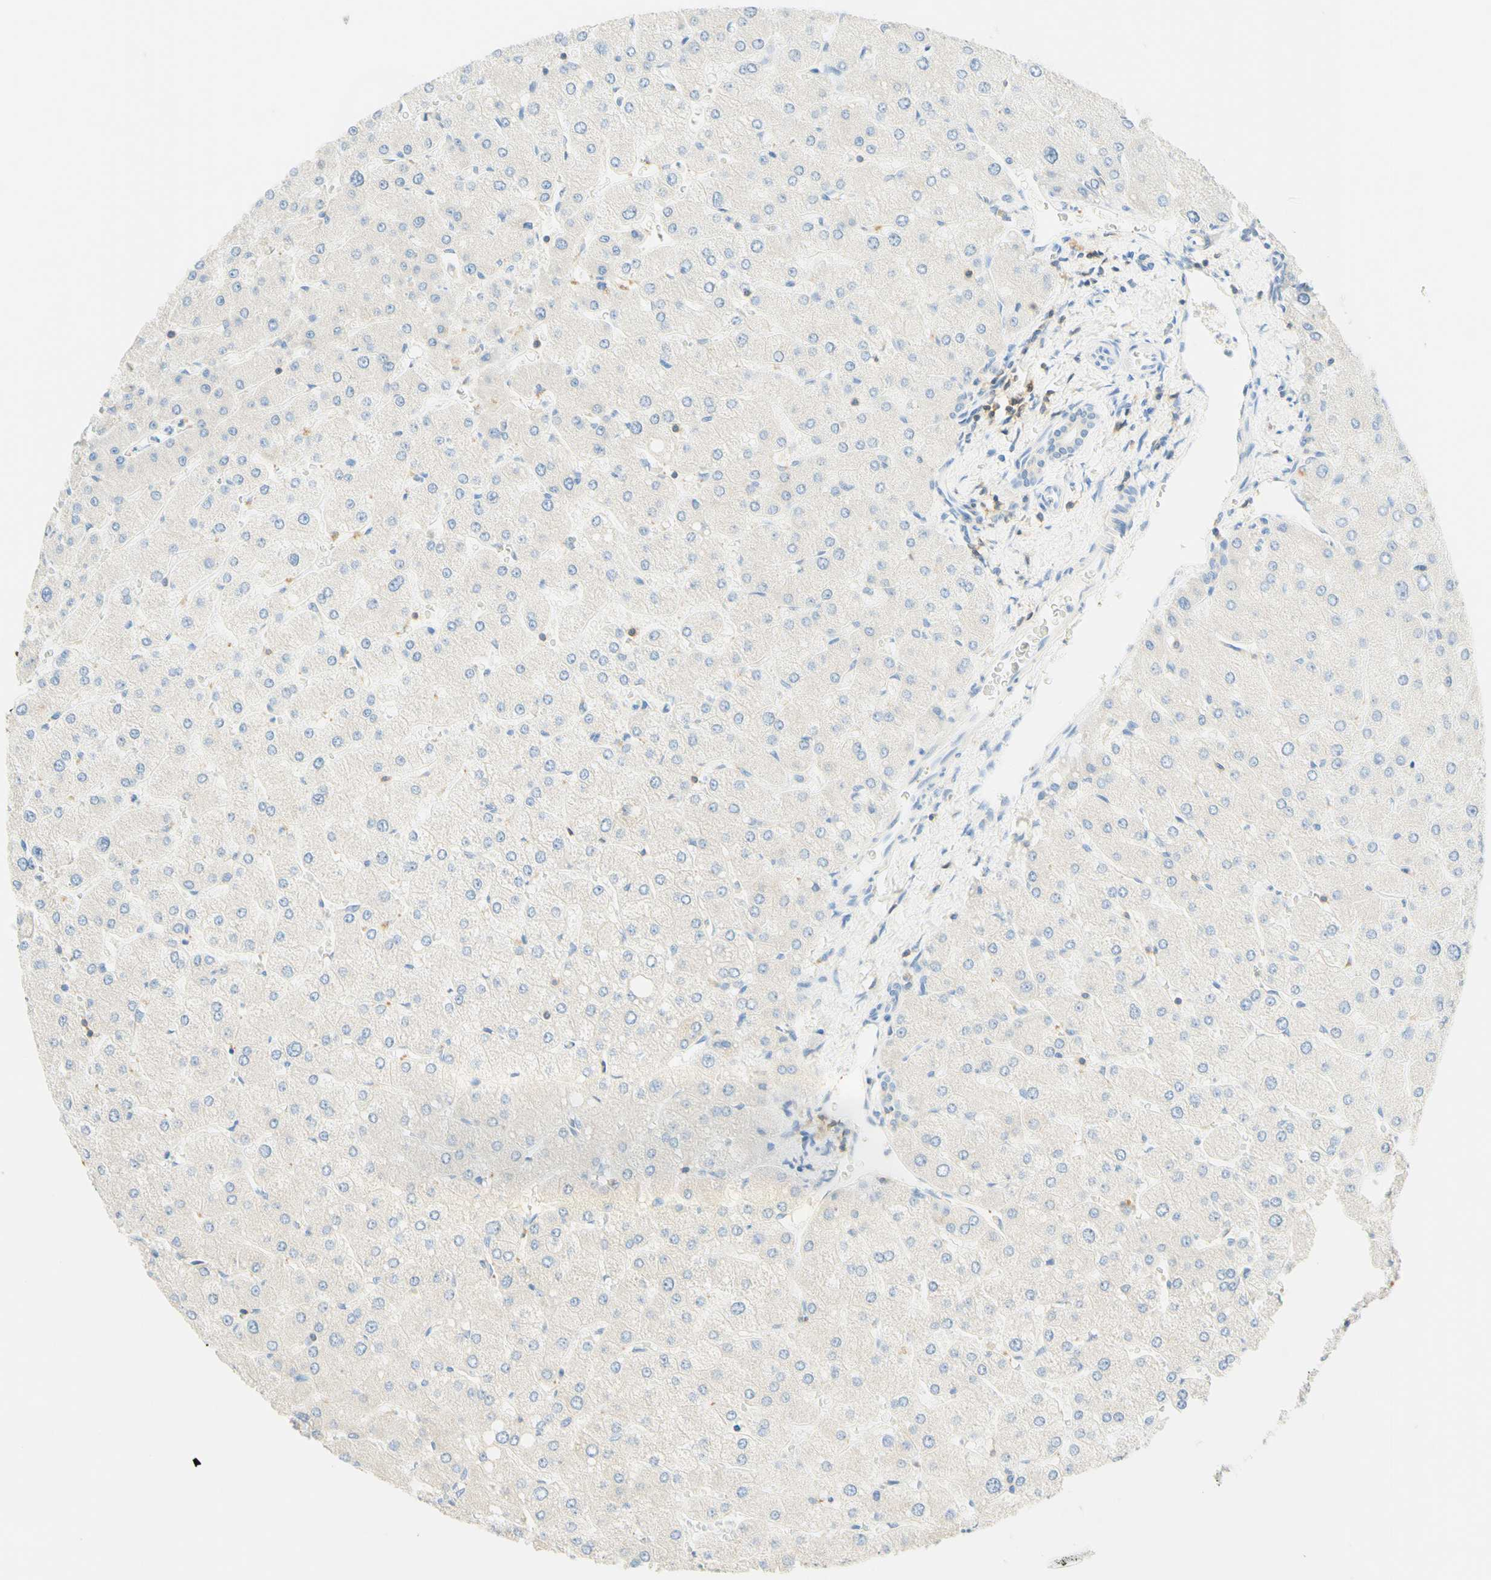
{"staining": {"intensity": "negative", "quantity": "none", "location": "none"}, "tissue": "liver", "cell_type": "Cholangiocytes", "image_type": "normal", "snomed": [{"axis": "morphology", "description": "Normal tissue, NOS"}, {"axis": "topography", "description": "Liver"}], "caption": "A high-resolution image shows IHC staining of benign liver, which demonstrates no significant positivity in cholangiocytes.", "gene": "LAT", "patient": {"sex": "male", "age": 55}}